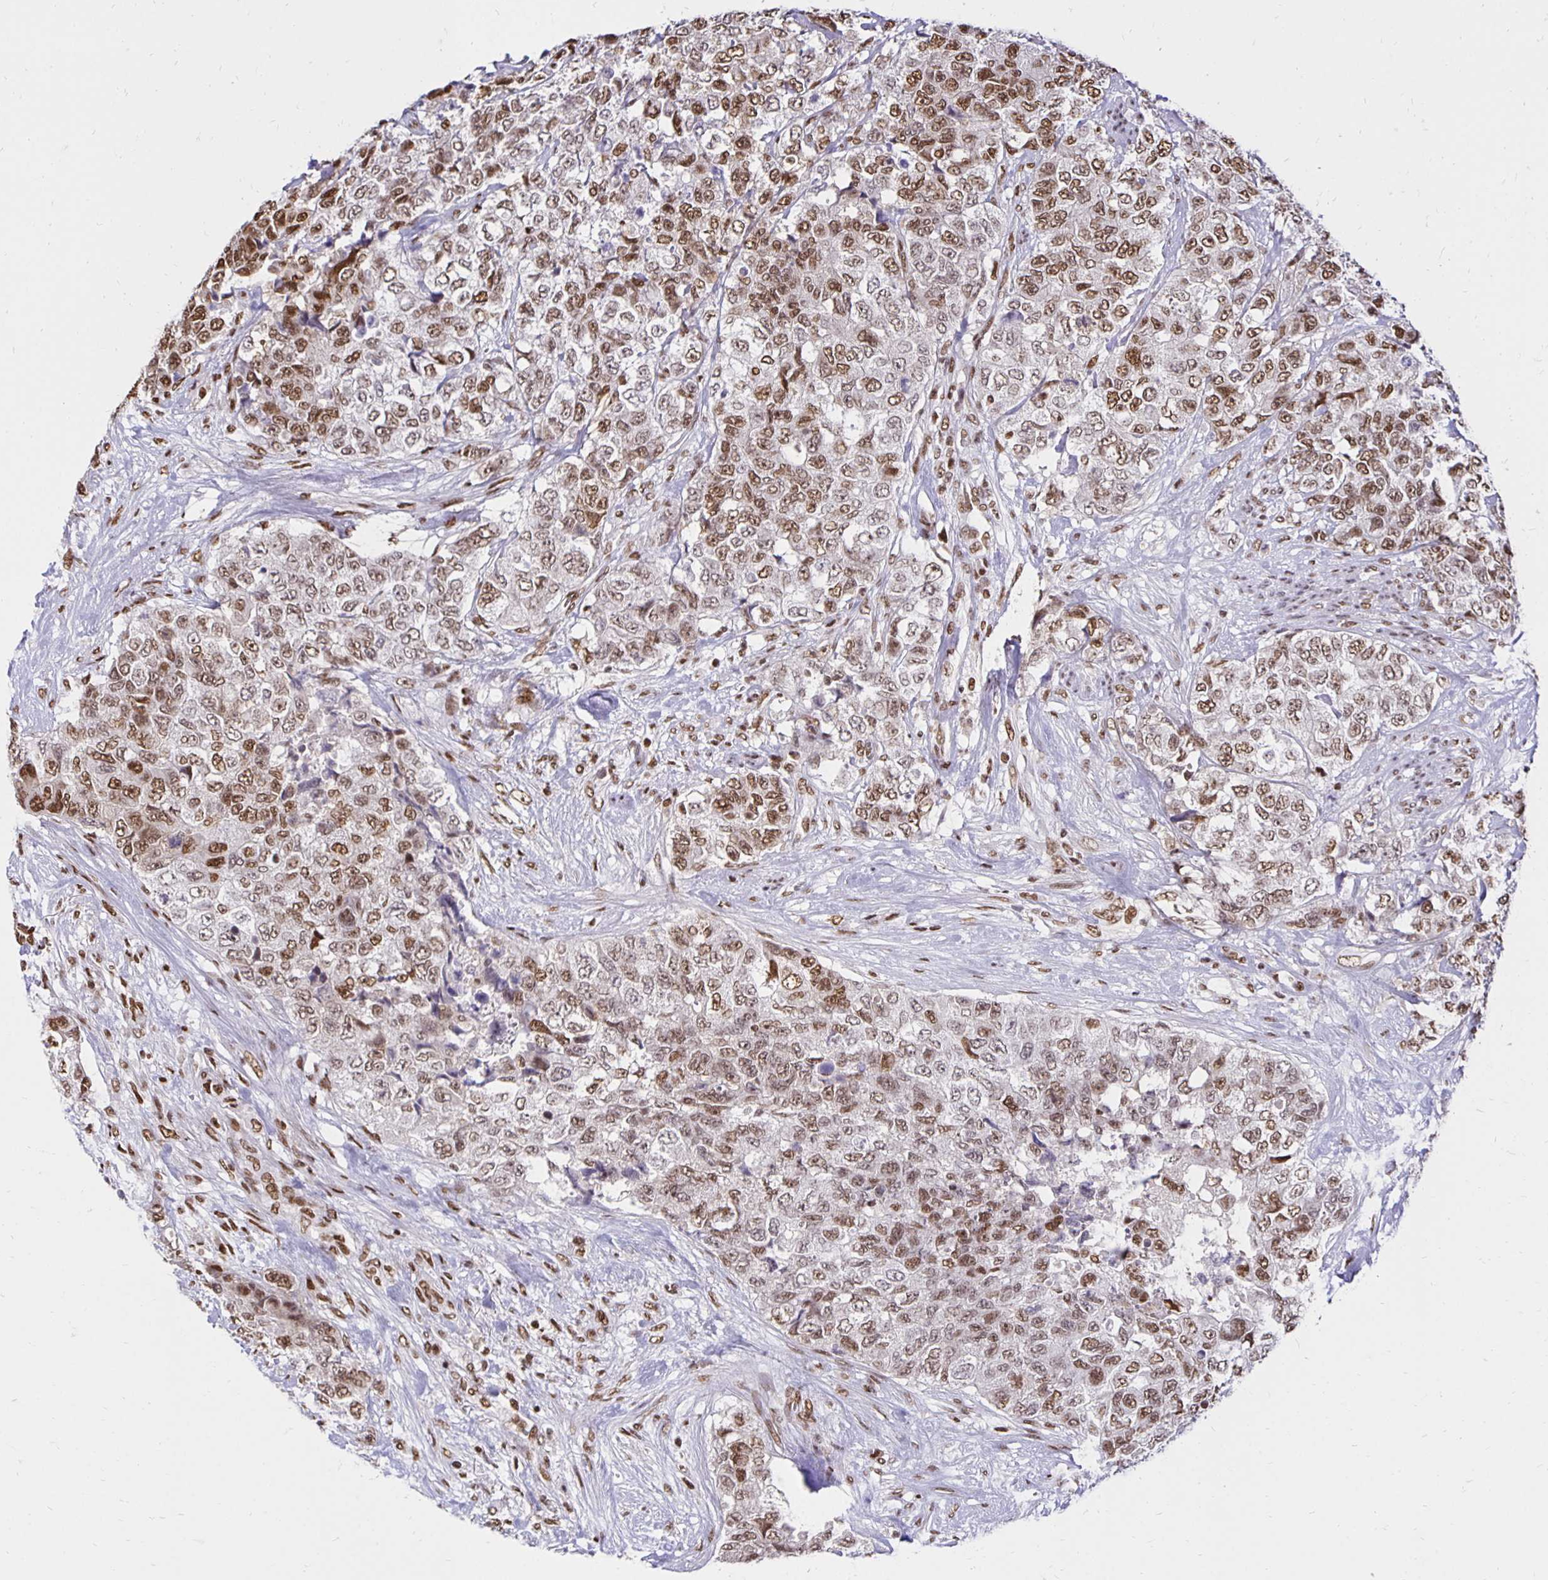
{"staining": {"intensity": "moderate", "quantity": ">75%", "location": "nuclear"}, "tissue": "urothelial cancer", "cell_type": "Tumor cells", "image_type": "cancer", "snomed": [{"axis": "morphology", "description": "Urothelial carcinoma, High grade"}, {"axis": "topography", "description": "Urinary bladder"}], "caption": "Immunohistochemical staining of urothelial carcinoma (high-grade) displays moderate nuclear protein expression in approximately >75% of tumor cells. (DAB IHC, brown staining for protein, blue staining for nuclei).", "gene": "ZNF579", "patient": {"sex": "female", "age": 78}}